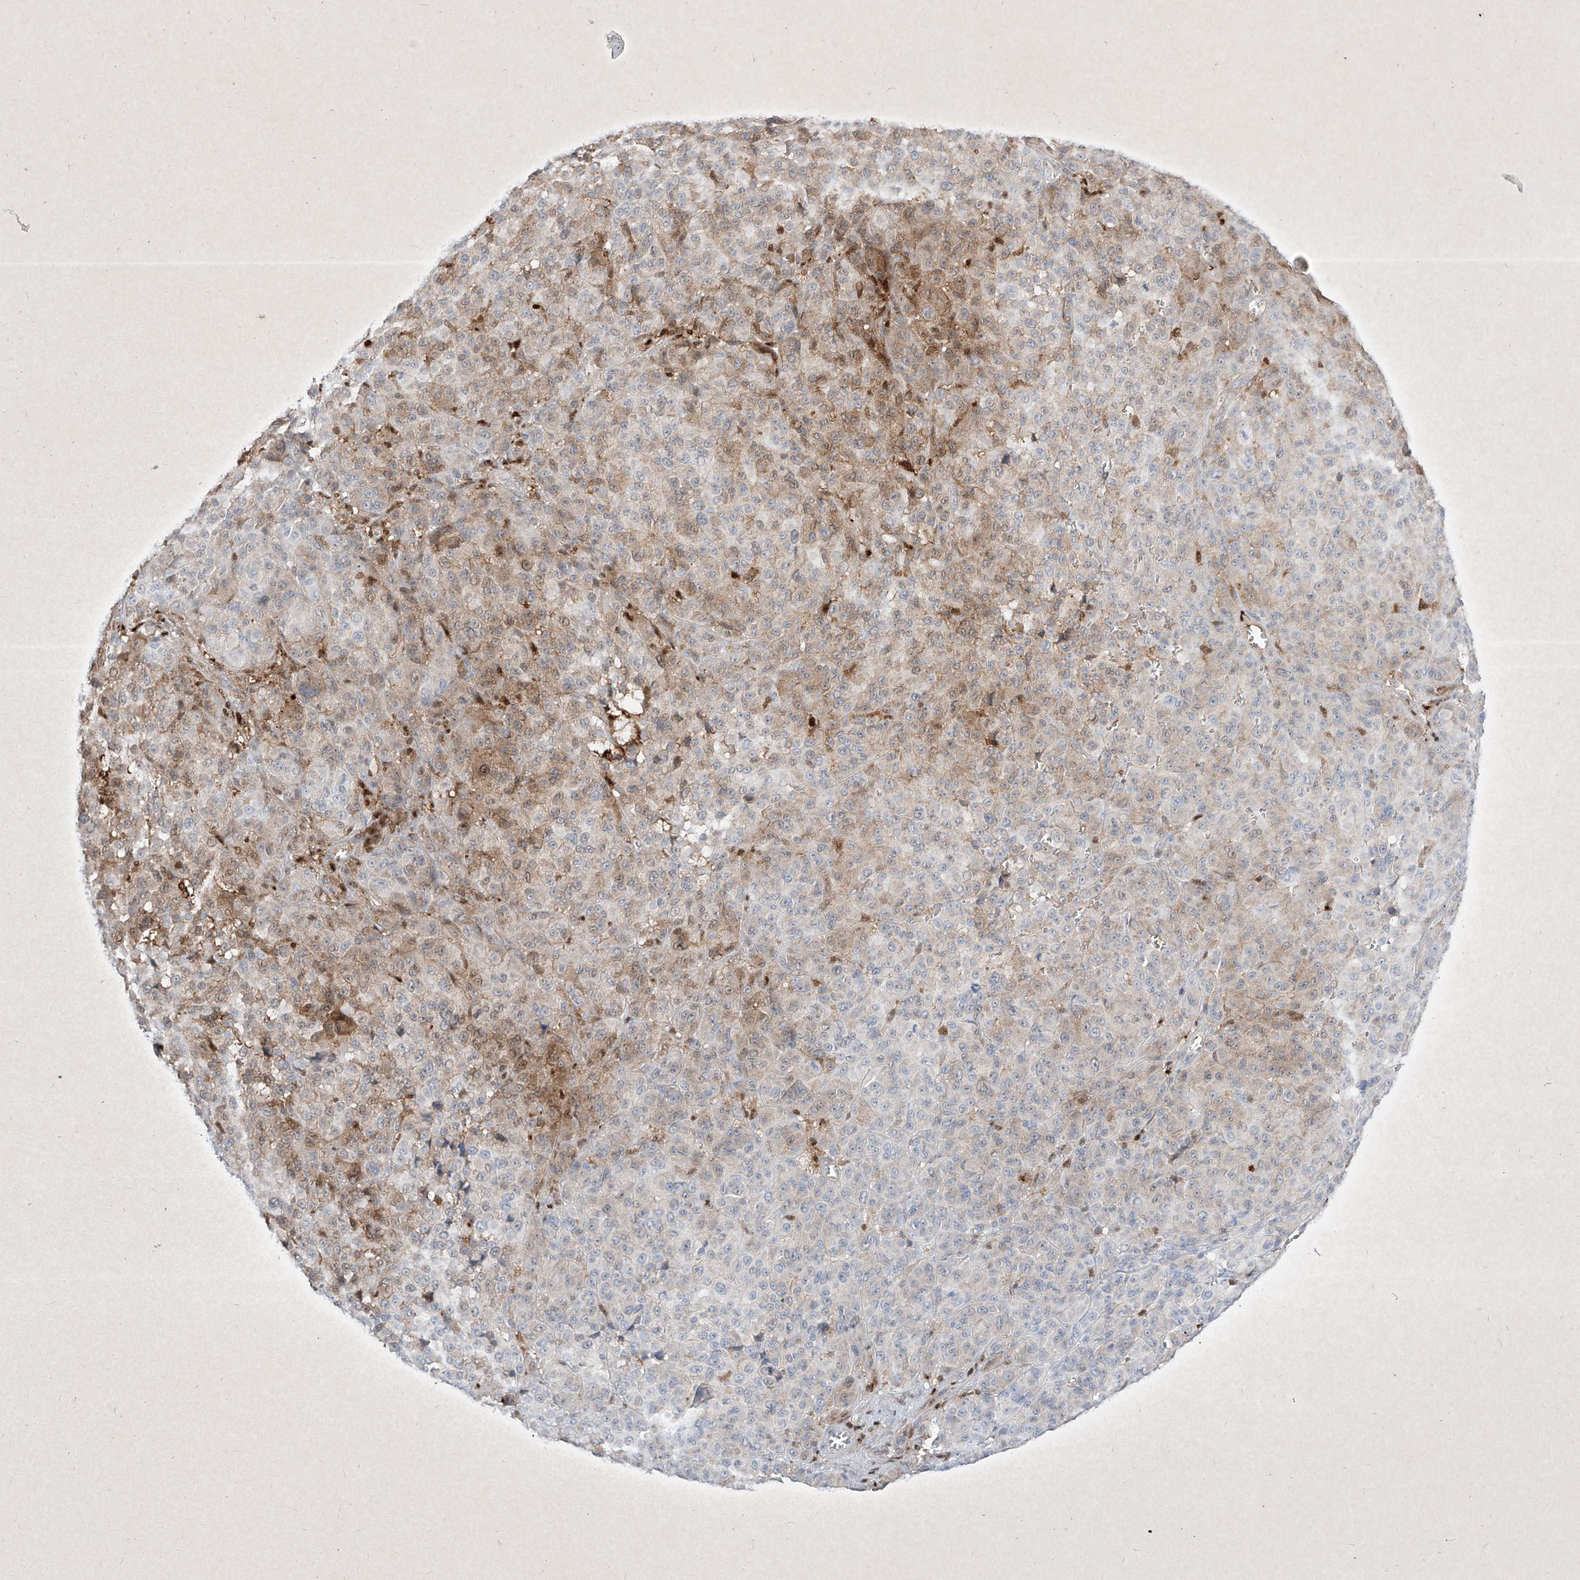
{"staining": {"intensity": "moderate", "quantity": "<25%", "location": "cytoplasmic/membranous,nuclear"}, "tissue": "melanoma", "cell_type": "Tumor cells", "image_type": "cancer", "snomed": [{"axis": "morphology", "description": "Malignant melanoma, NOS"}, {"axis": "topography", "description": "Skin"}], "caption": "Protein staining of malignant melanoma tissue reveals moderate cytoplasmic/membranous and nuclear expression in approximately <25% of tumor cells.", "gene": "PSMB10", "patient": {"sex": "male", "age": 73}}